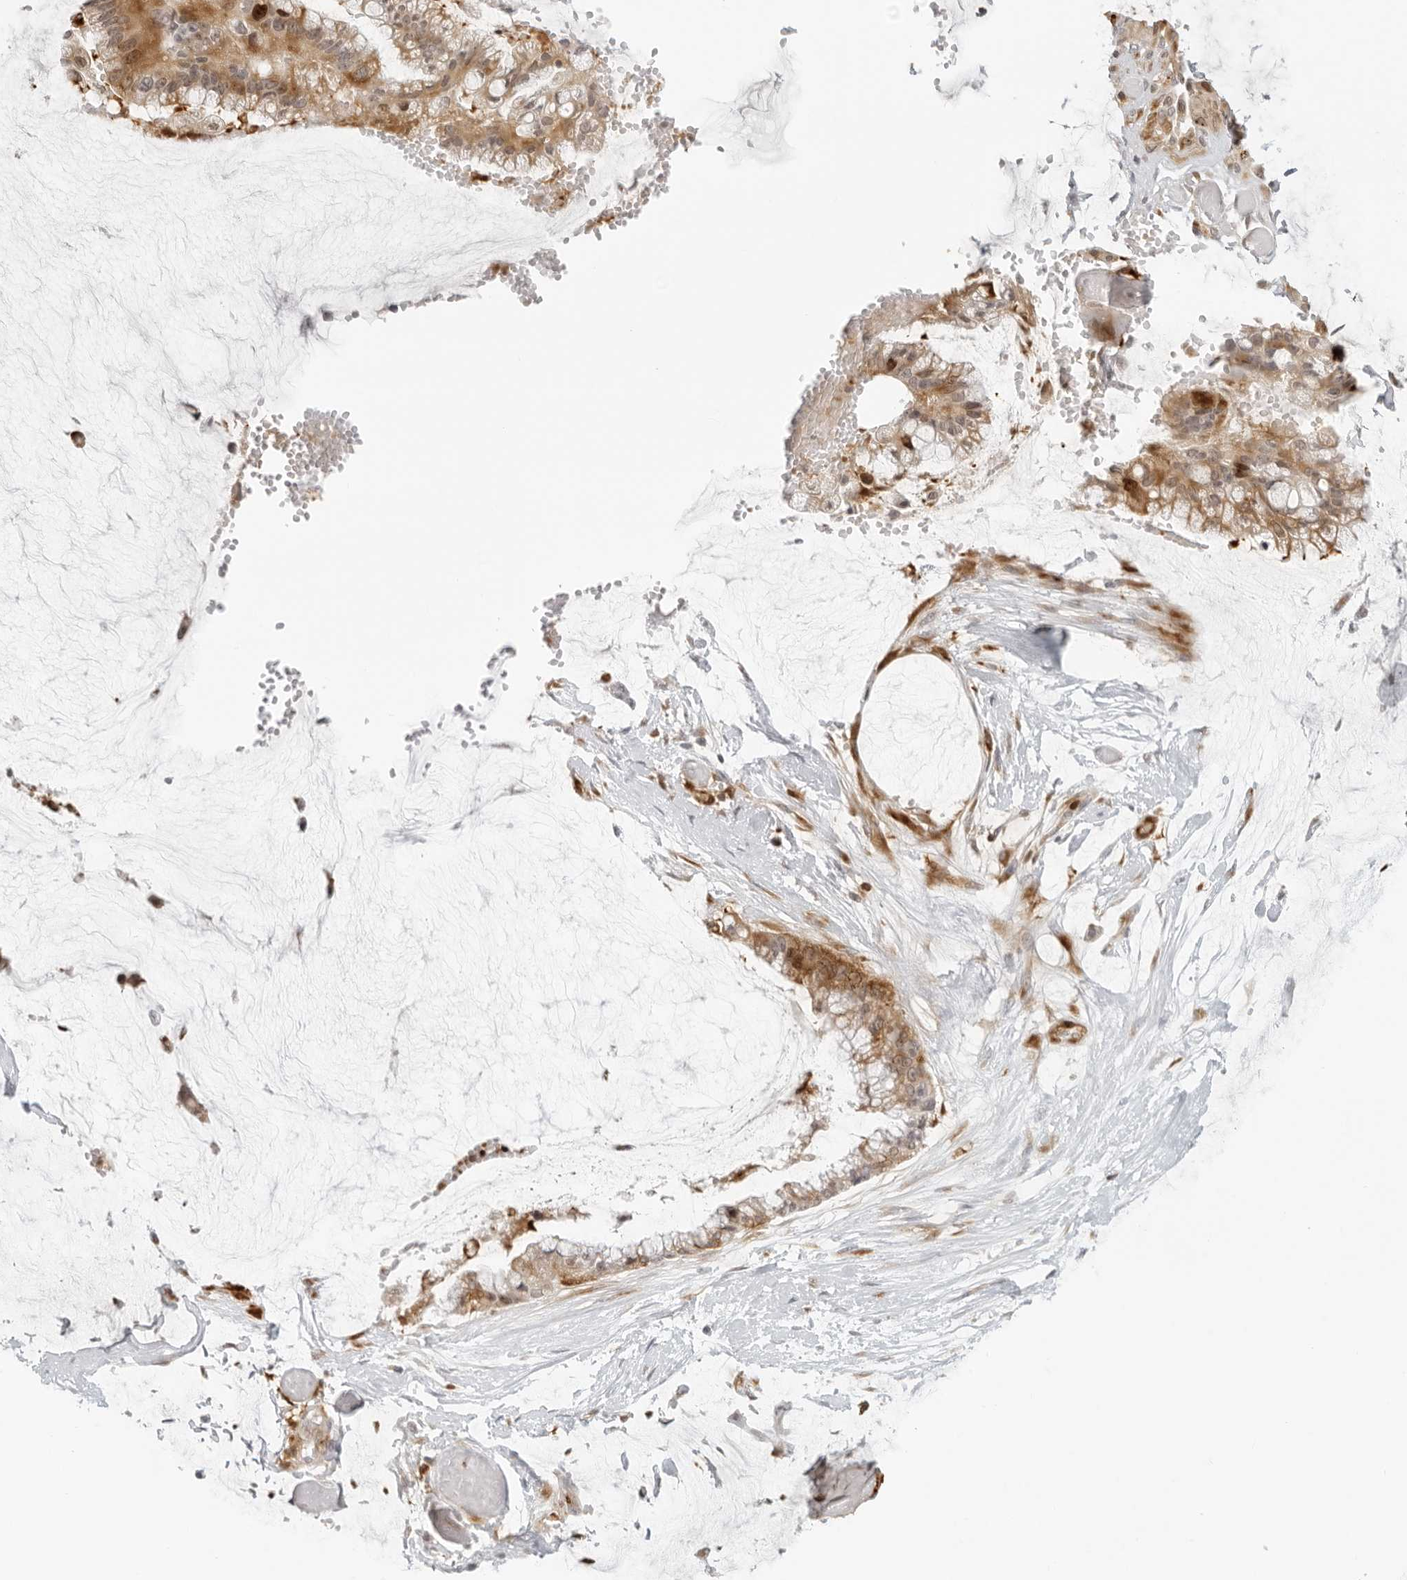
{"staining": {"intensity": "moderate", "quantity": "<25%", "location": "cytoplasmic/membranous"}, "tissue": "ovarian cancer", "cell_type": "Tumor cells", "image_type": "cancer", "snomed": [{"axis": "morphology", "description": "Cystadenocarcinoma, mucinous, NOS"}, {"axis": "topography", "description": "Ovary"}], "caption": "Human ovarian cancer (mucinous cystadenocarcinoma) stained with a brown dye demonstrates moderate cytoplasmic/membranous positive expression in about <25% of tumor cells.", "gene": "ZNF678", "patient": {"sex": "female", "age": 39}}